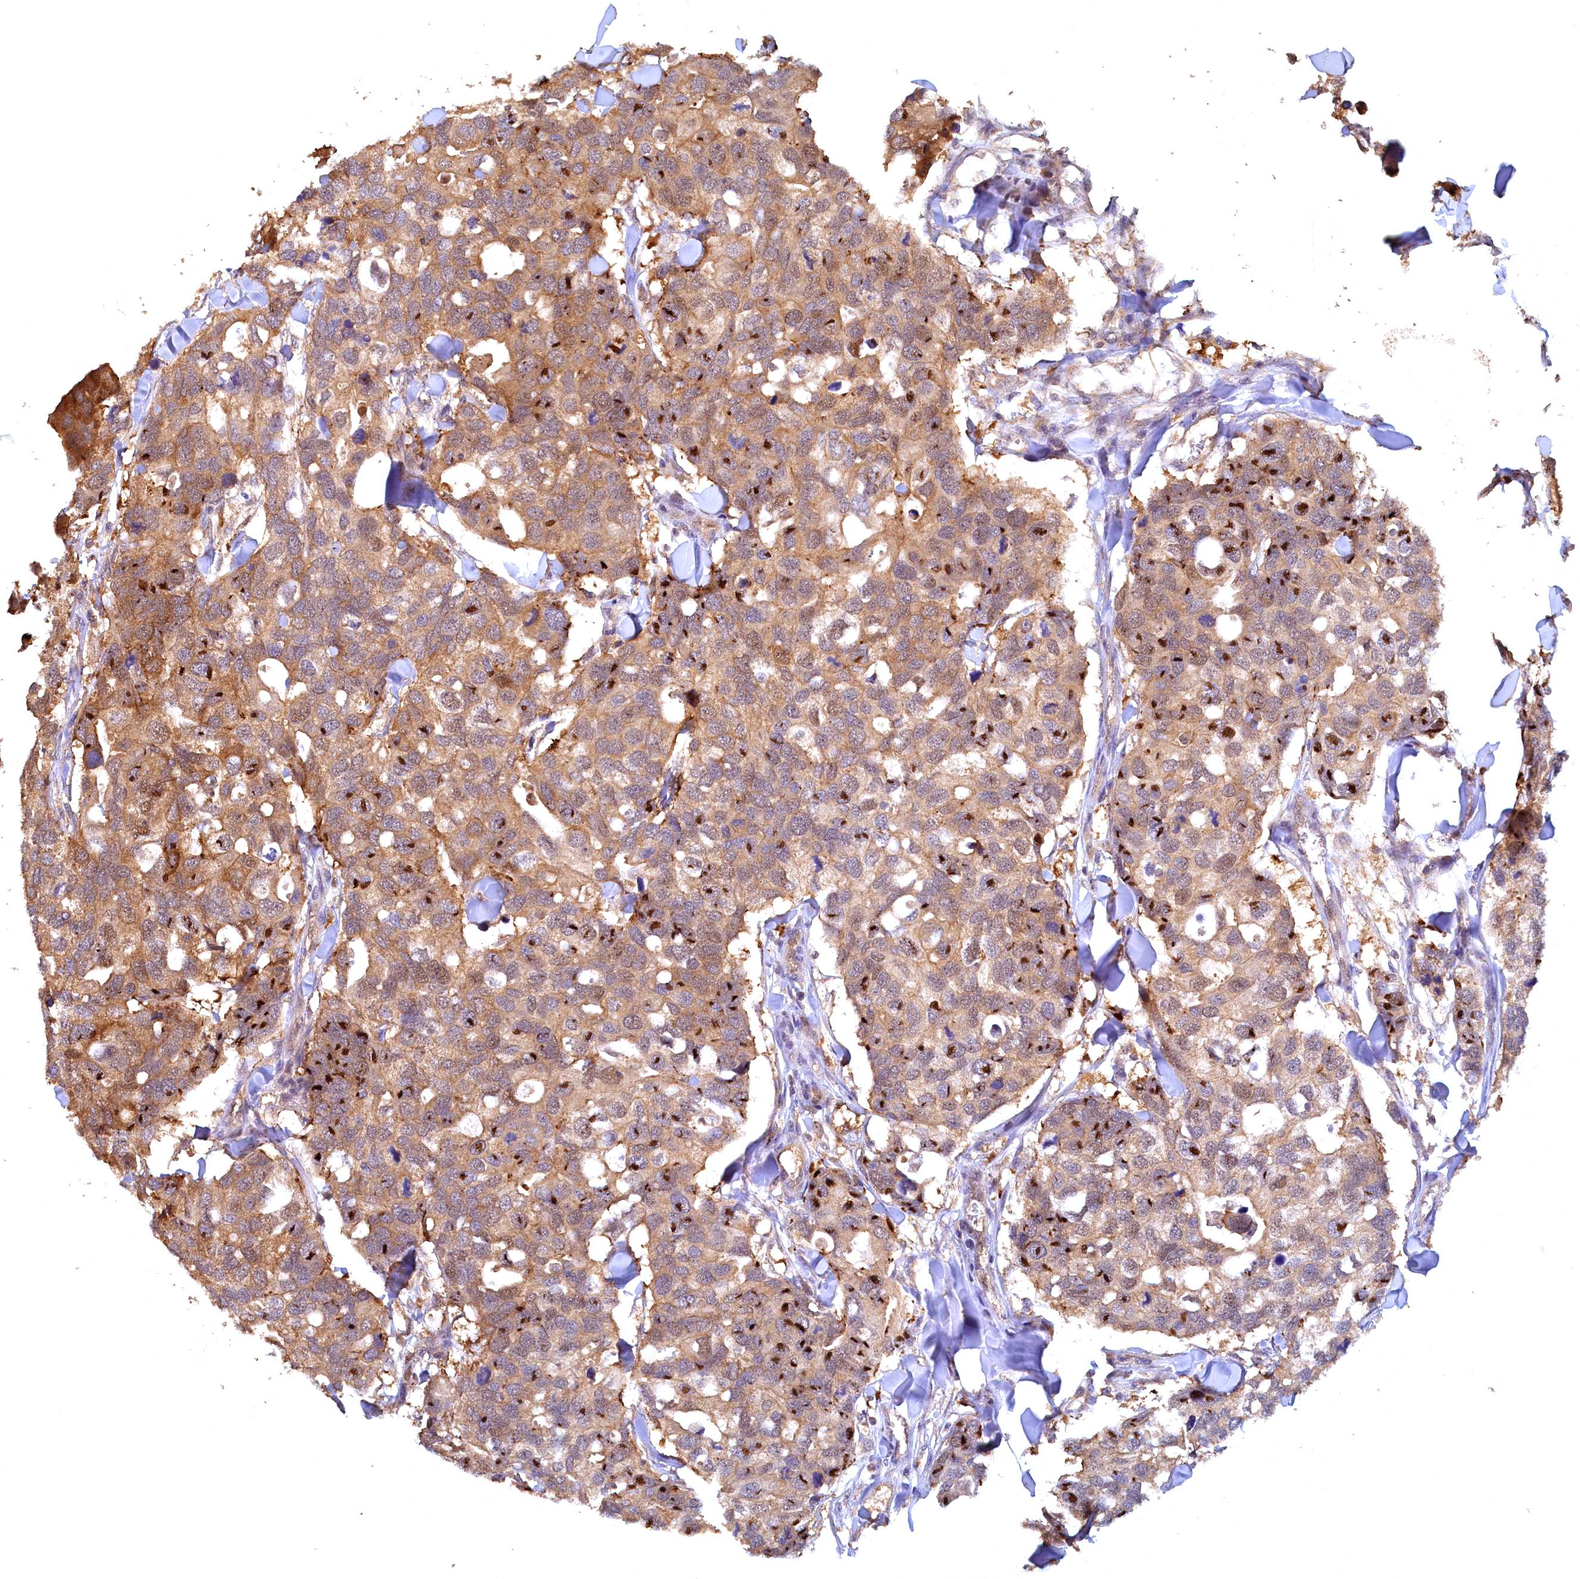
{"staining": {"intensity": "moderate", "quantity": ">75%", "location": "cytoplasmic/membranous"}, "tissue": "breast cancer", "cell_type": "Tumor cells", "image_type": "cancer", "snomed": [{"axis": "morphology", "description": "Duct carcinoma"}, {"axis": "topography", "description": "Breast"}], "caption": "Intraductal carcinoma (breast) was stained to show a protein in brown. There is medium levels of moderate cytoplasmic/membranous expression in about >75% of tumor cells.", "gene": "UBL7", "patient": {"sex": "female", "age": 83}}